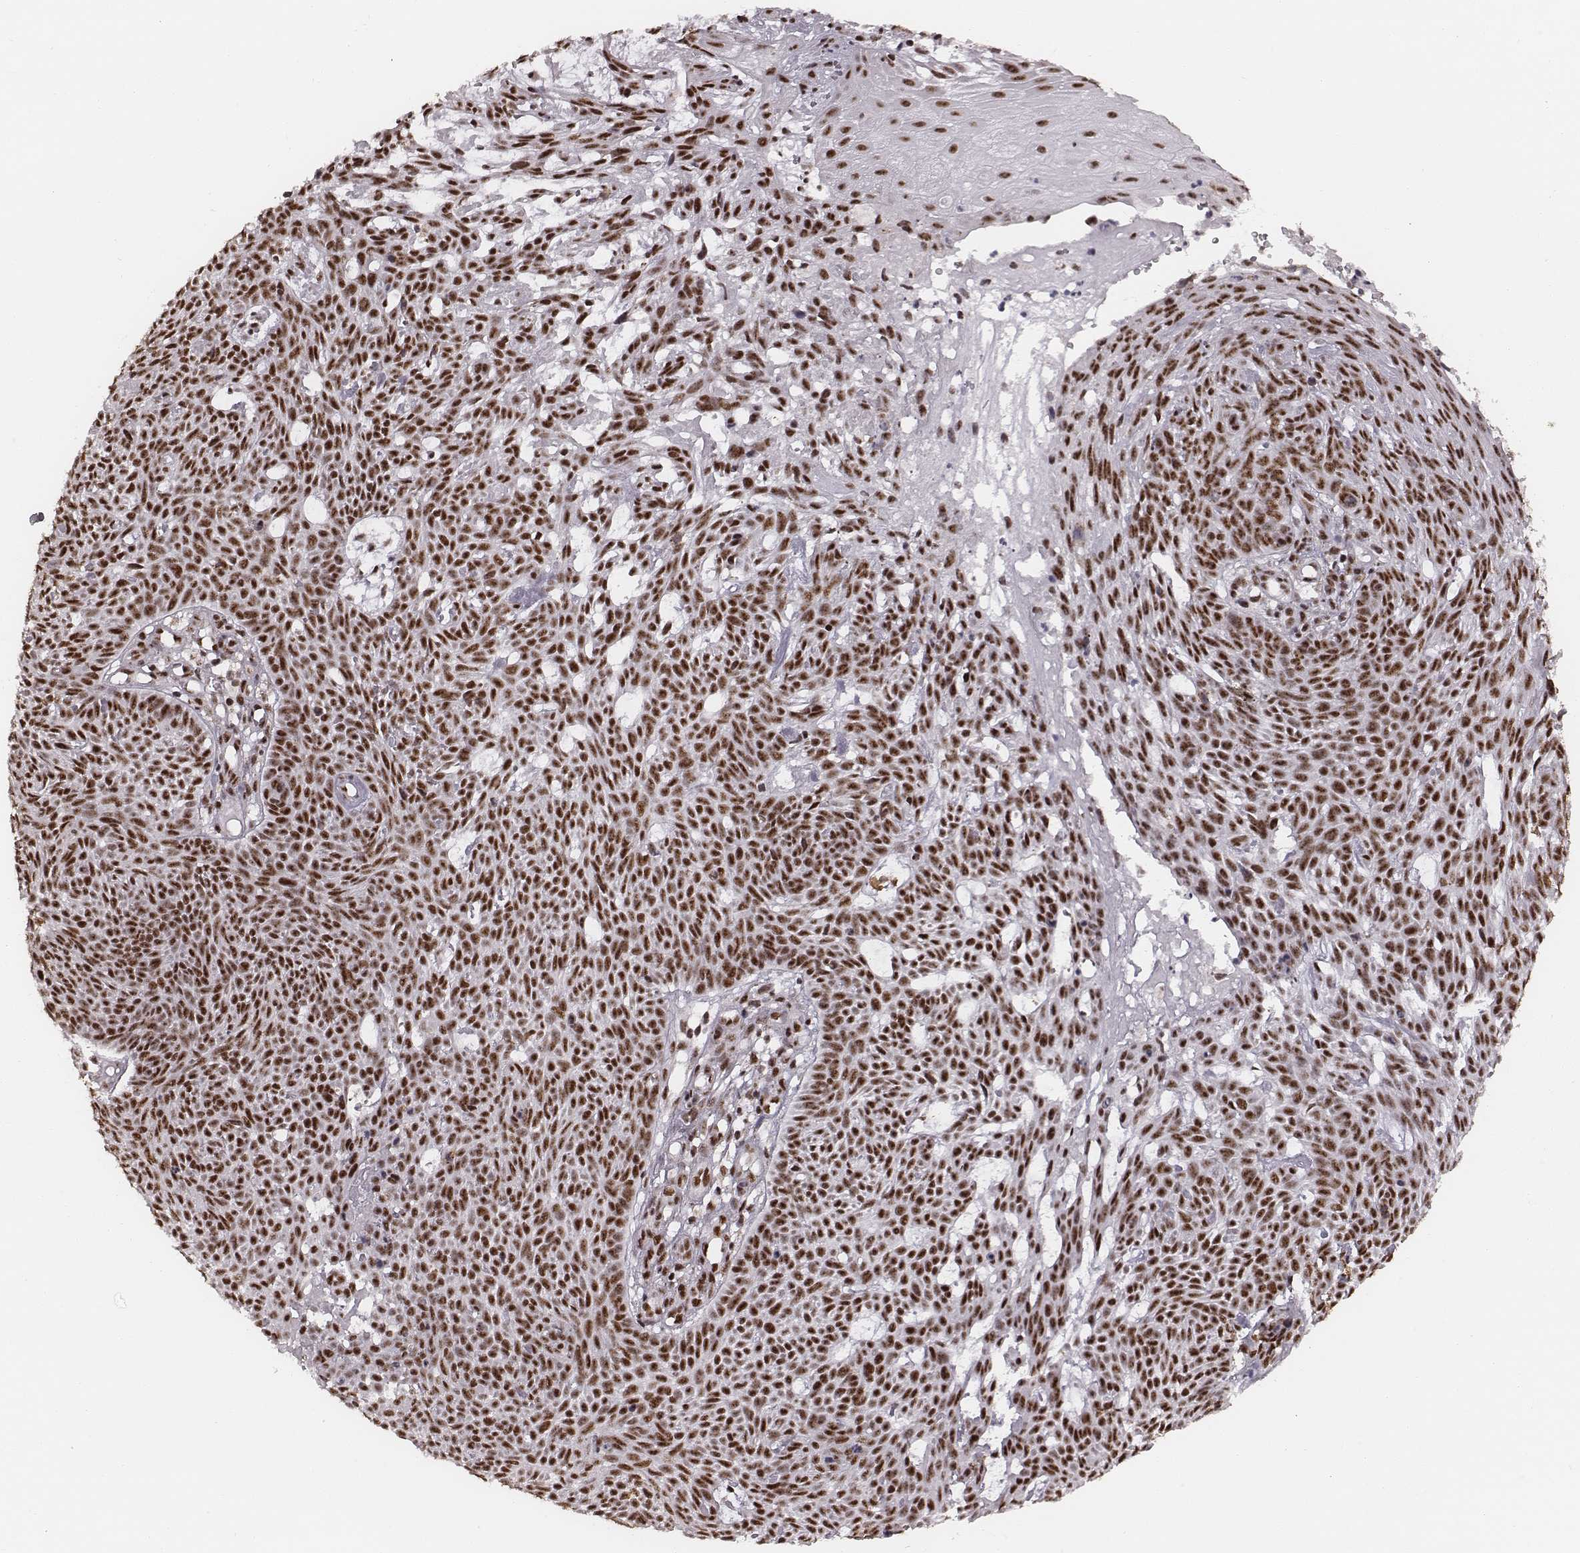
{"staining": {"intensity": "strong", "quantity": ">75%", "location": "nuclear"}, "tissue": "skin cancer", "cell_type": "Tumor cells", "image_type": "cancer", "snomed": [{"axis": "morphology", "description": "Basal cell carcinoma"}, {"axis": "topography", "description": "Skin"}], "caption": "The micrograph reveals staining of skin basal cell carcinoma, revealing strong nuclear protein expression (brown color) within tumor cells. The protein of interest is stained brown, and the nuclei are stained in blue (DAB (3,3'-diaminobenzidine) IHC with brightfield microscopy, high magnification).", "gene": "LUC7L", "patient": {"sex": "male", "age": 59}}